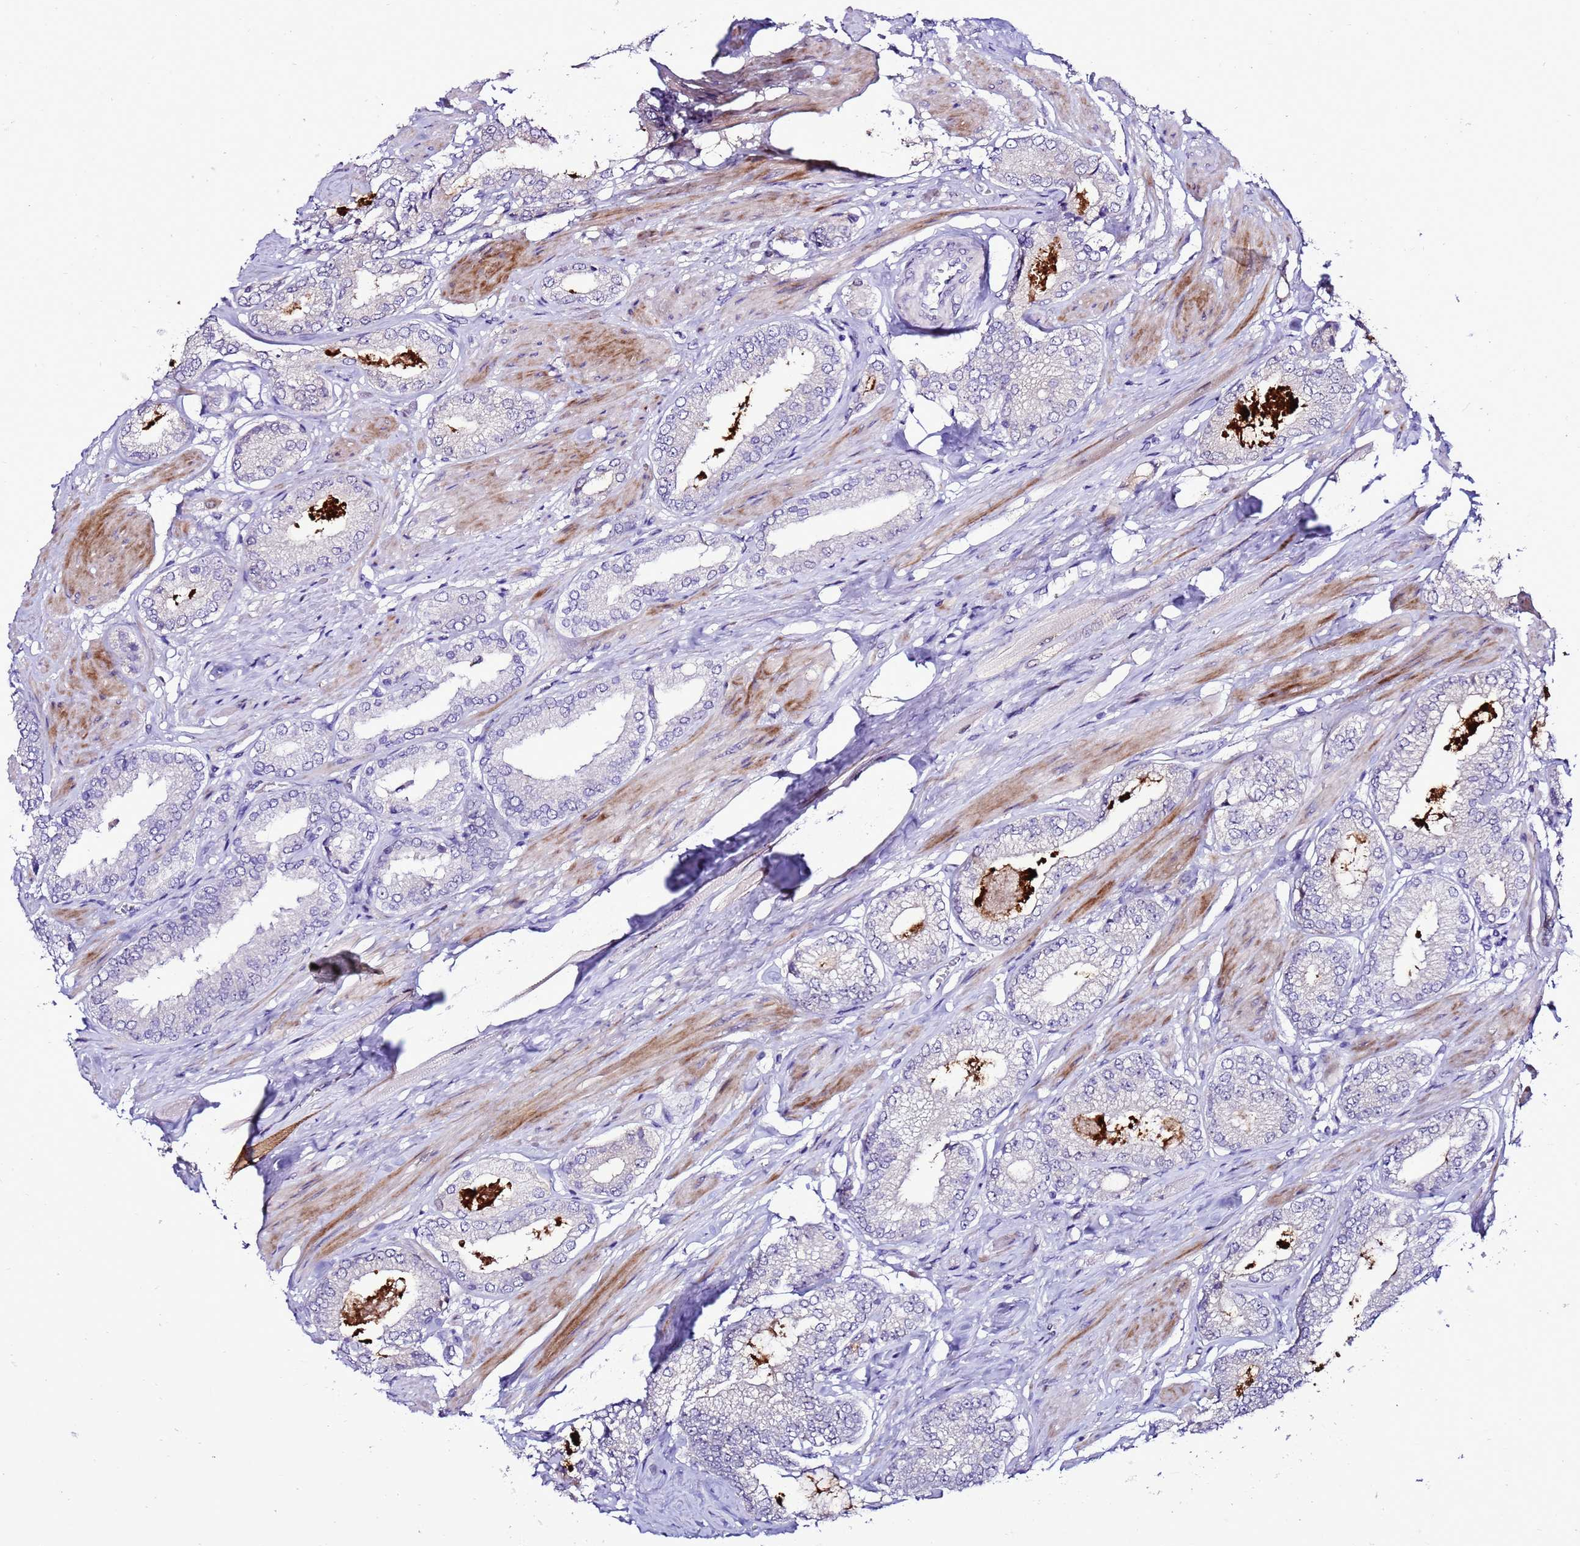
{"staining": {"intensity": "negative", "quantity": "none", "location": "none"}, "tissue": "prostate cancer", "cell_type": "Tumor cells", "image_type": "cancer", "snomed": [{"axis": "morphology", "description": "Adenocarcinoma, High grade"}, {"axis": "topography", "description": "Prostate and seminal vesicle, NOS"}], "caption": "The IHC histopathology image has no significant expression in tumor cells of prostate cancer (high-grade adenocarcinoma) tissue.", "gene": "C19orf47", "patient": {"sex": "male", "age": 64}}